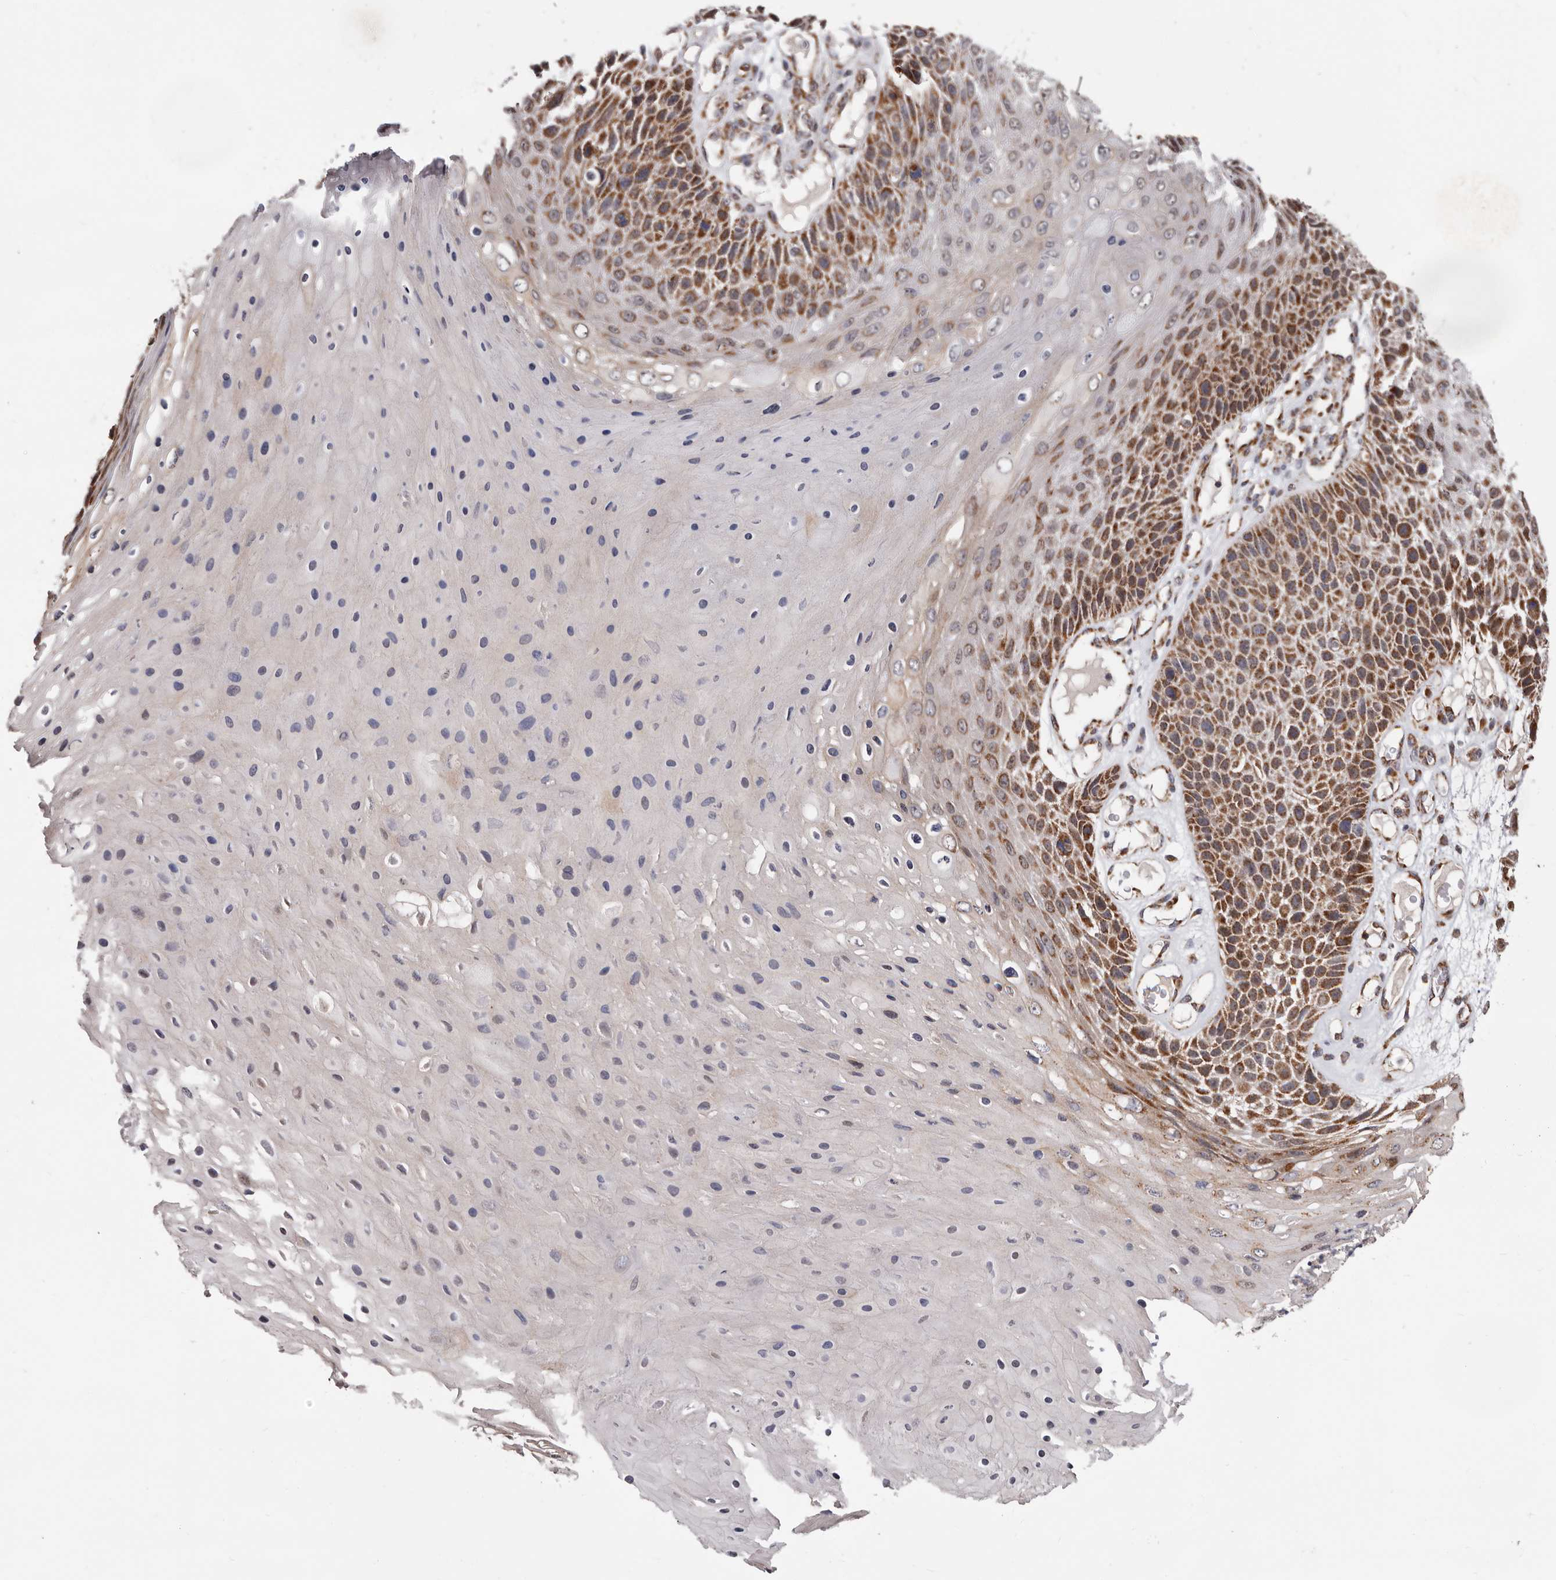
{"staining": {"intensity": "moderate", "quantity": "25%-75%", "location": "cytoplasmic/membranous"}, "tissue": "skin cancer", "cell_type": "Tumor cells", "image_type": "cancer", "snomed": [{"axis": "morphology", "description": "Squamous cell carcinoma, NOS"}, {"axis": "topography", "description": "Skin"}], "caption": "Skin squamous cell carcinoma stained for a protein (brown) reveals moderate cytoplasmic/membranous positive positivity in about 25%-75% of tumor cells.", "gene": "MRPL18", "patient": {"sex": "female", "age": 88}}